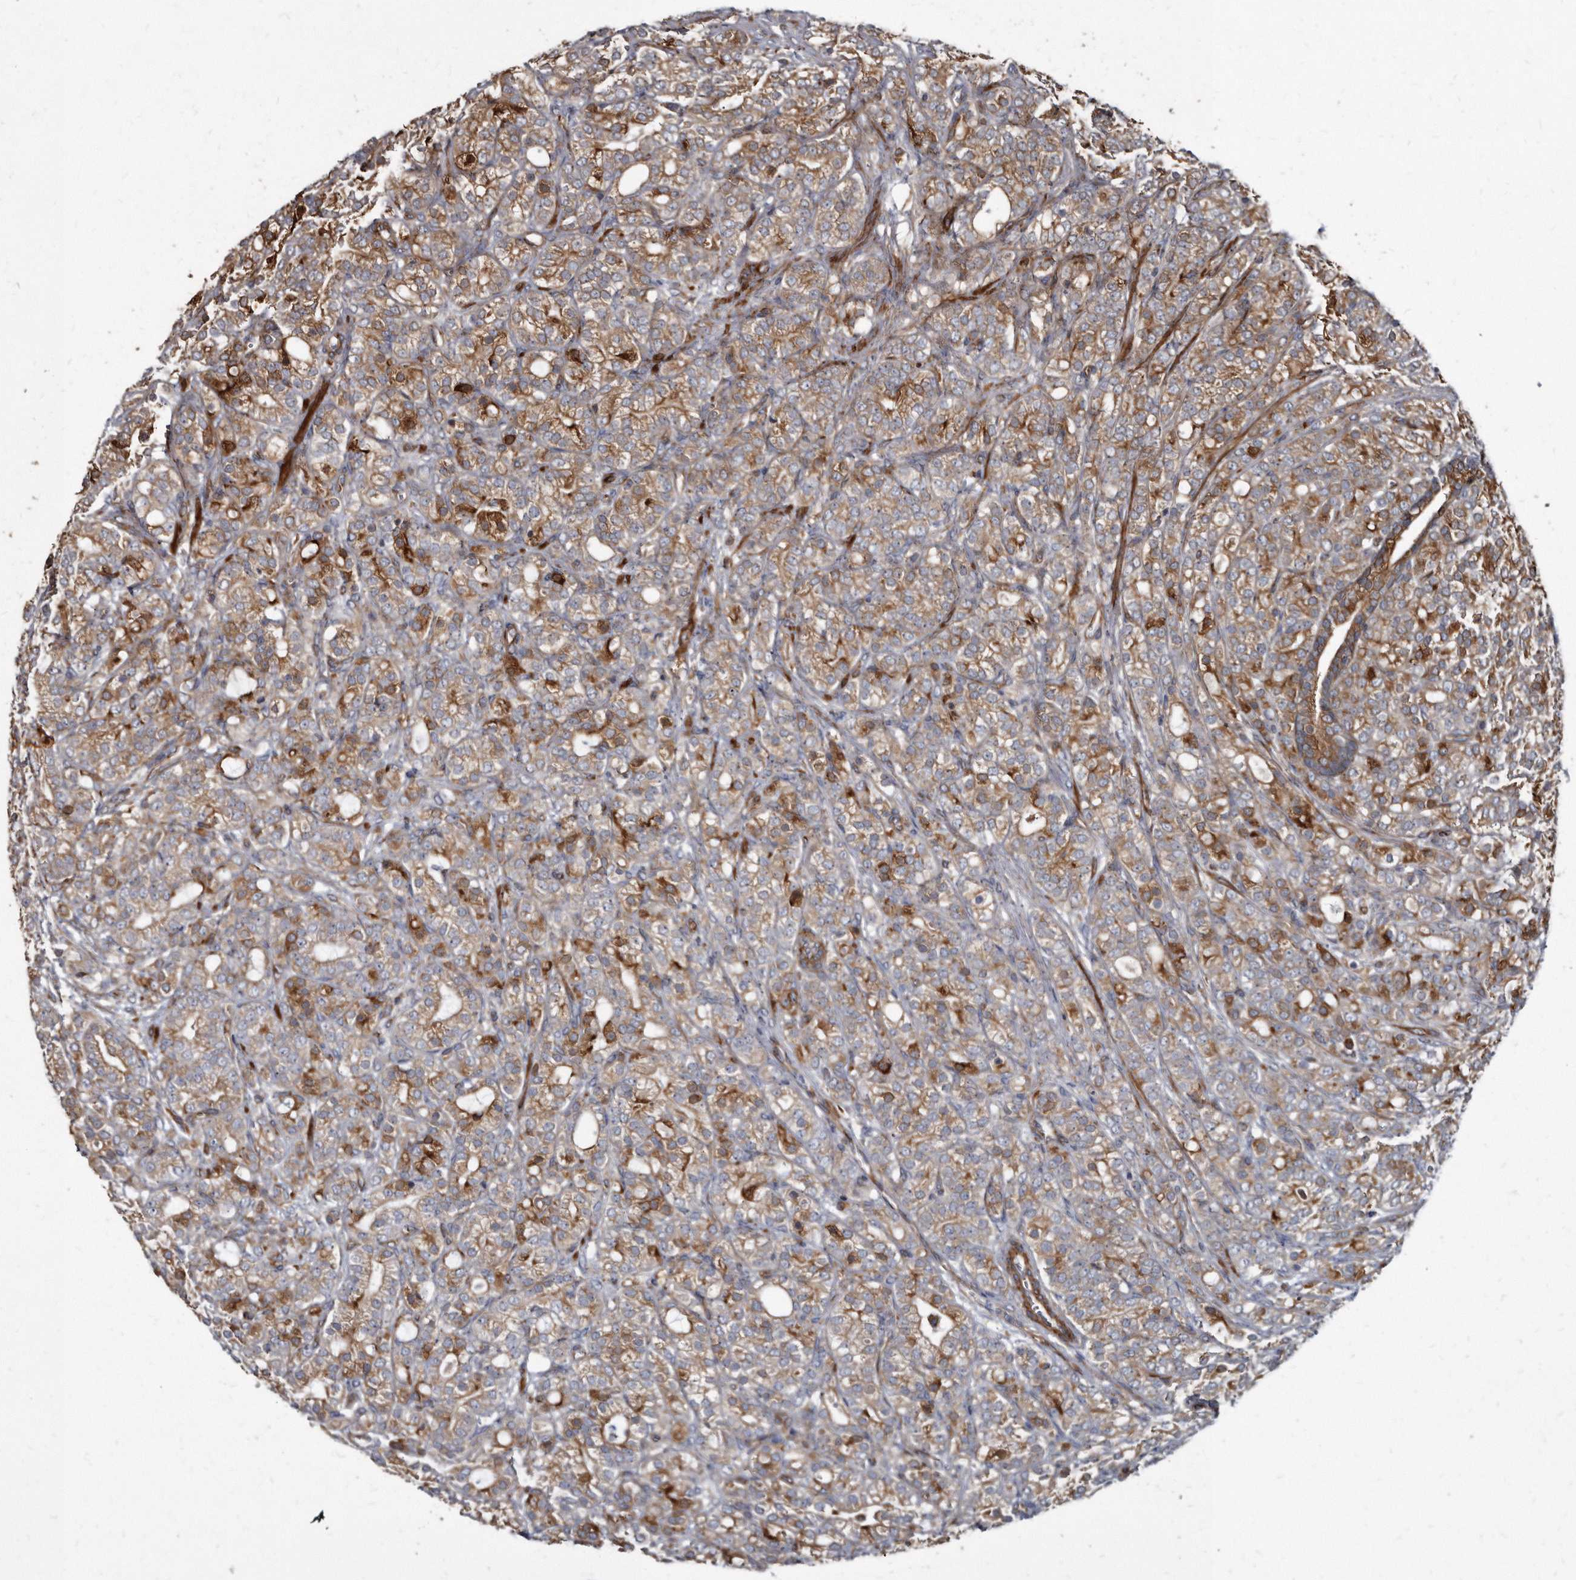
{"staining": {"intensity": "moderate", "quantity": ">75%", "location": "cytoplasmic/membranous"}, "tissue": "prostate cancer", "cell_type": "Tumor cells", "image_type": "cancer", "snomed": [{"axis": "morphology", "description": "Adenocarcinoma, High grade"}, {"axis": "topography", "description": "Prostate"}], "caption": "A brown stain highlights moderate cytoplasmic/membranous staining of a protein in human prostate adenocarcinoma (high-grade) tumor cells.", "gene": "KCTD20", "patient": {"sex": "male", "age": 57}}